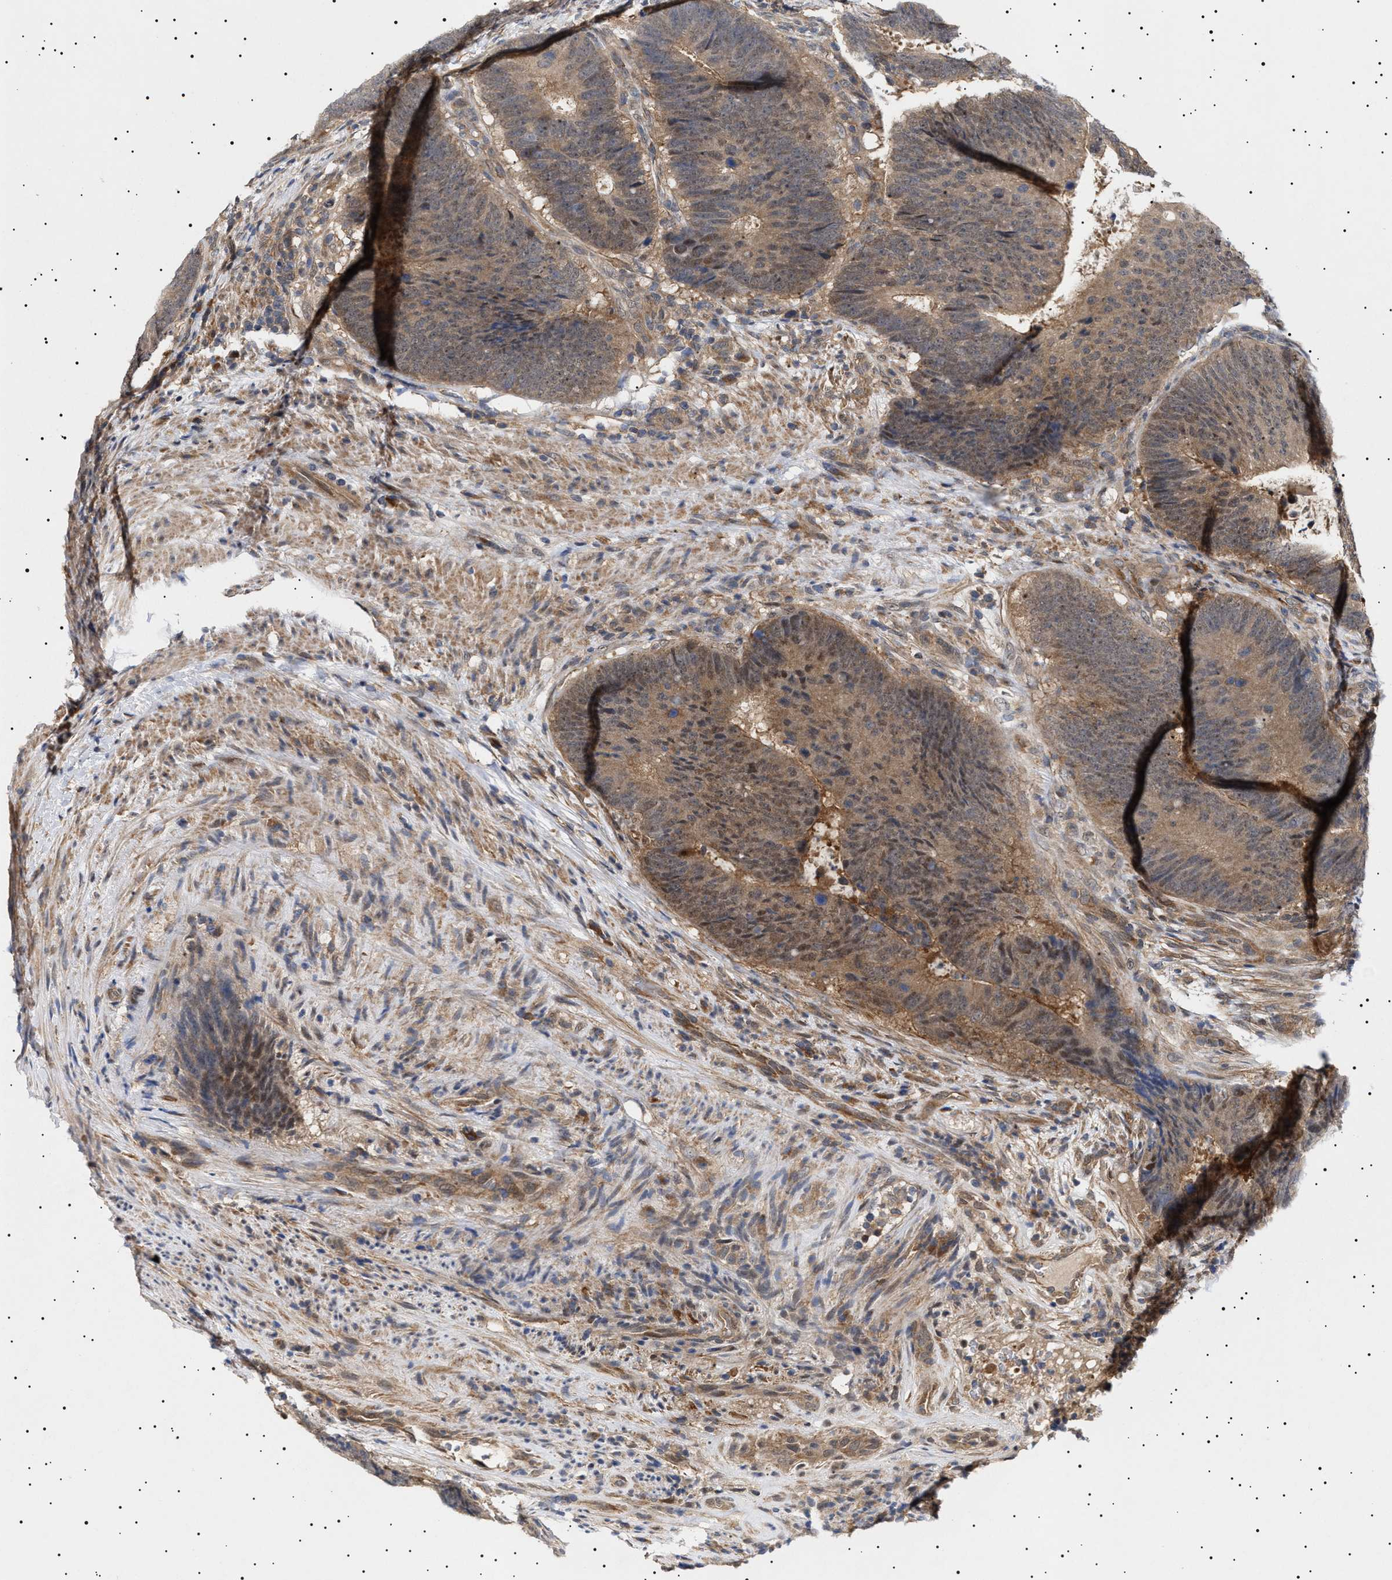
{"staining": {"intensity": "weak", "quantity": ">75%", "location": "cytoplasmic/membranous"}, "tissue": "colorectal cancer", "cell_type": "Tumor cells", "image_type": "cancer", "snomed": [{"axis": "morphology", "description": "Adenocarcinoma, NOS"}, {"axis": "topography", "description": "Colon"}], "caption": "High-power microscopy captured an immunohistochemistry (IHC) micrograph of colorectal cancer, revealing weak cytoplasmic/membranous positivity in about >75% of tumor cells.", "gene": "NPLOC4", "patient": {"sex": "male", "age": 56}}